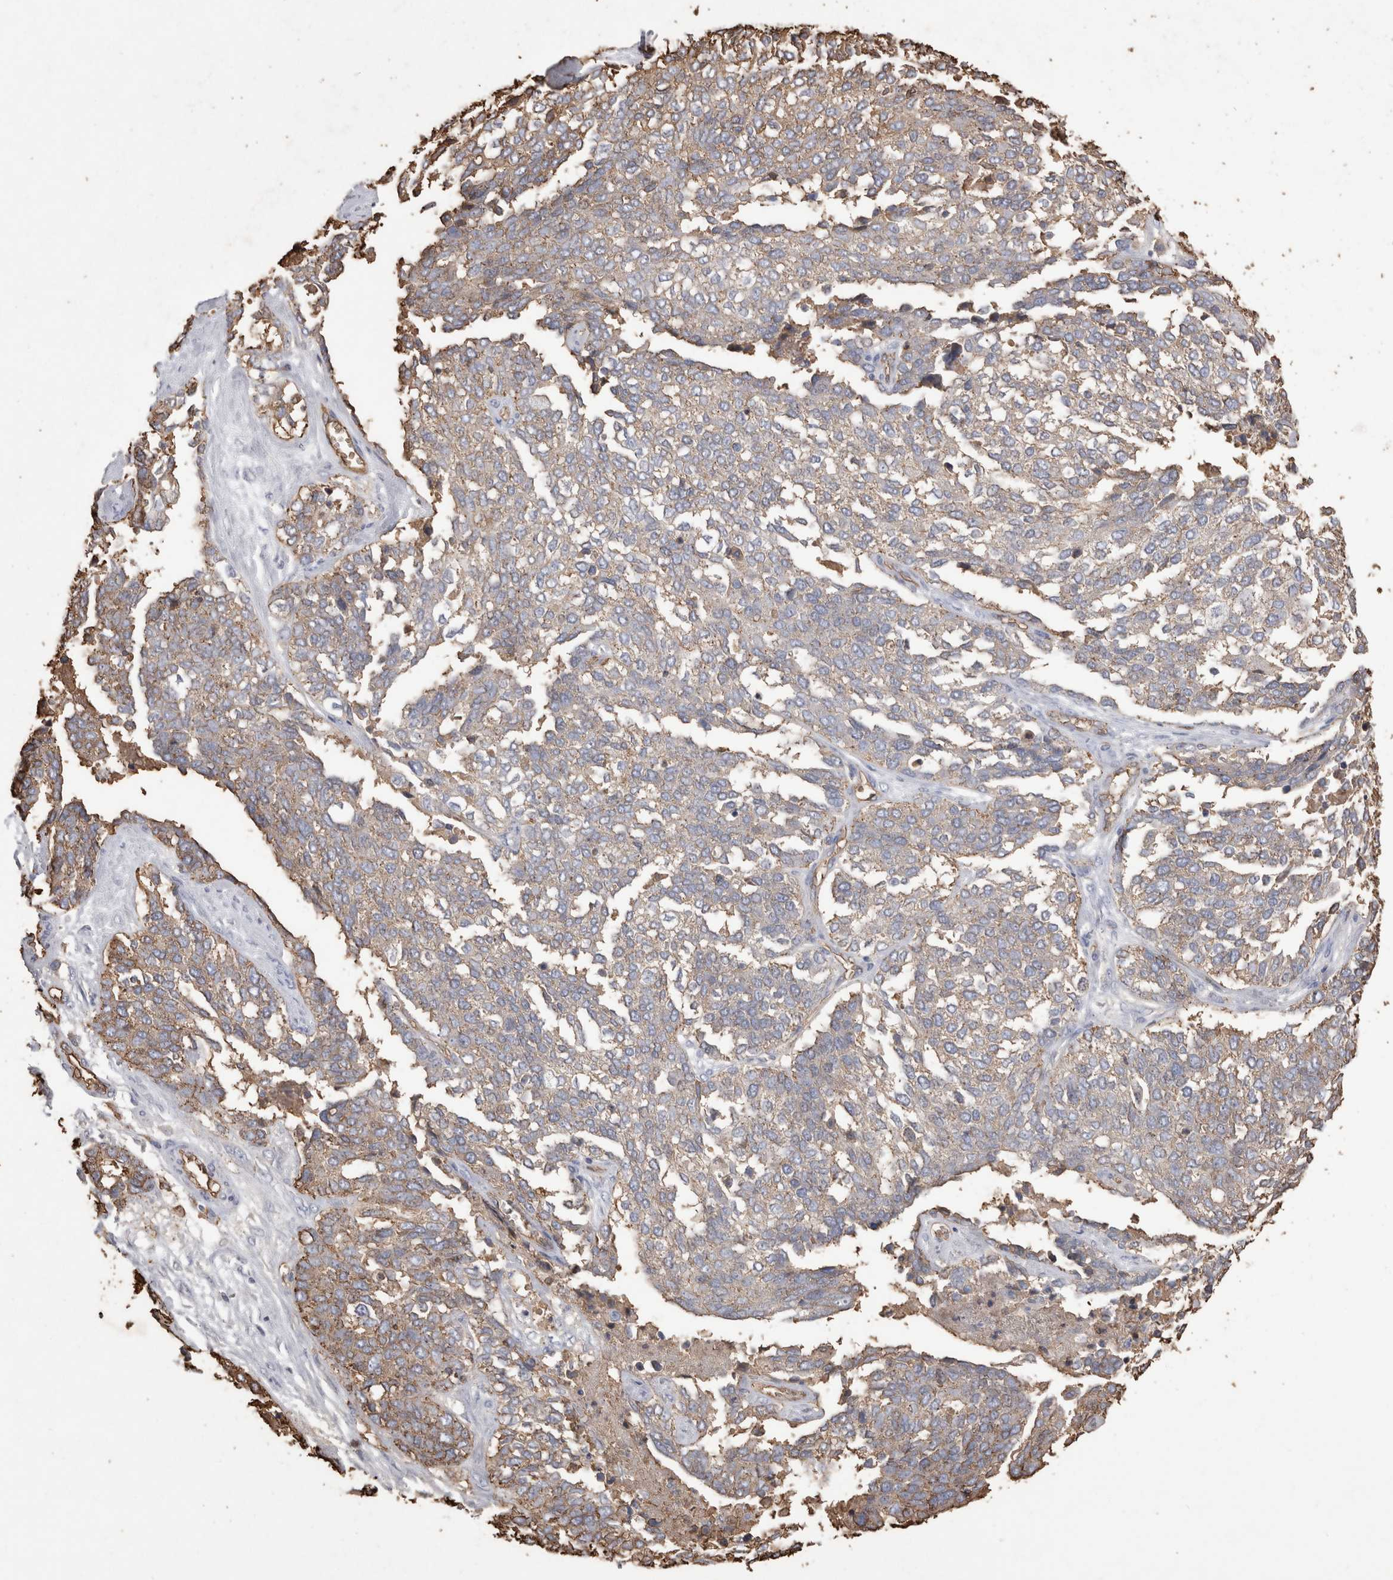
{"staining": {"intensity": "weak", "quantity": "25%-75%", "location": "cytoplasmic/membranous"}, "tissue": "ovarian cancer", "cell_type": "Tumor cells", "image_type": "cancer", "snomed": [{"axis": "morphology", "description": "Cystadenocarcinoma, serous, NOS"}, {"axis": "topography", "description": "Ovary"}], "caption": "Weak cytoplasmic/membranous expression is seen in about 25%-75% of tumor cells in serous cystadenocarcinoma (ovarian).", "gene": "IL17RC", "patient": {"sex": "female", "age": 44}}